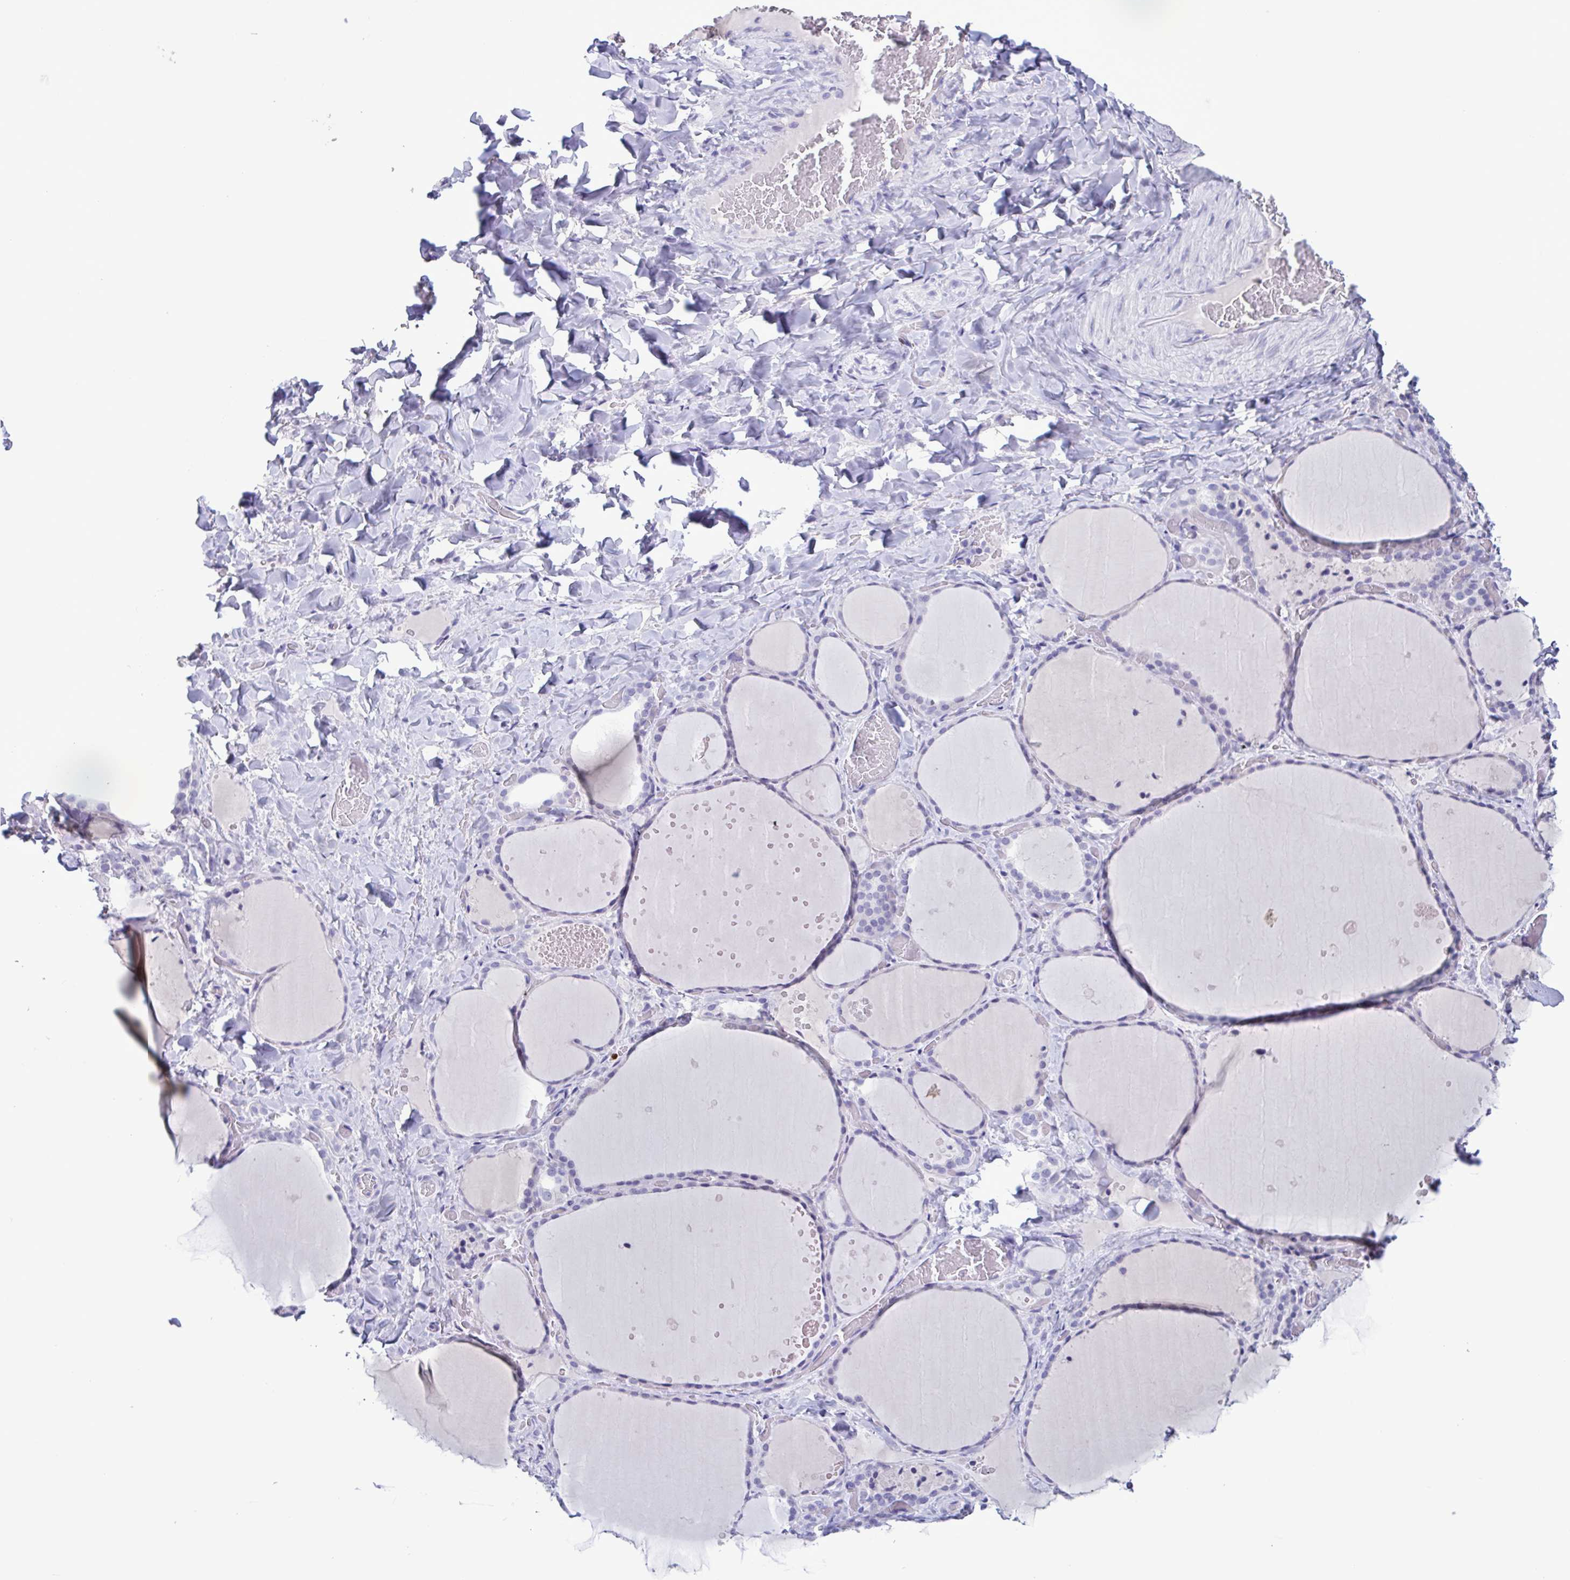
{"staining": {"intensity": "negative", "quantity": "none", "location": "none"}, "tissue": "thyroid gland", "cell_type": "Glandular cells", "image_type": "normal", "snomed": [{"axis": "morphology", "description": "Normal tissue, NOS"}, {"axis": "topography", "description": "Thyroid gland"}], "caption": "Glandular cells are negative for brown protein staining in normal thyroid gland. The staining was performed using DAB to visualize the protein expression in brown, while the nuclei were stained in blue with hematoxylin (Magnification: 20x).", "gene": "INAFM1", "patient": {"sex": "female", "age": 36}}